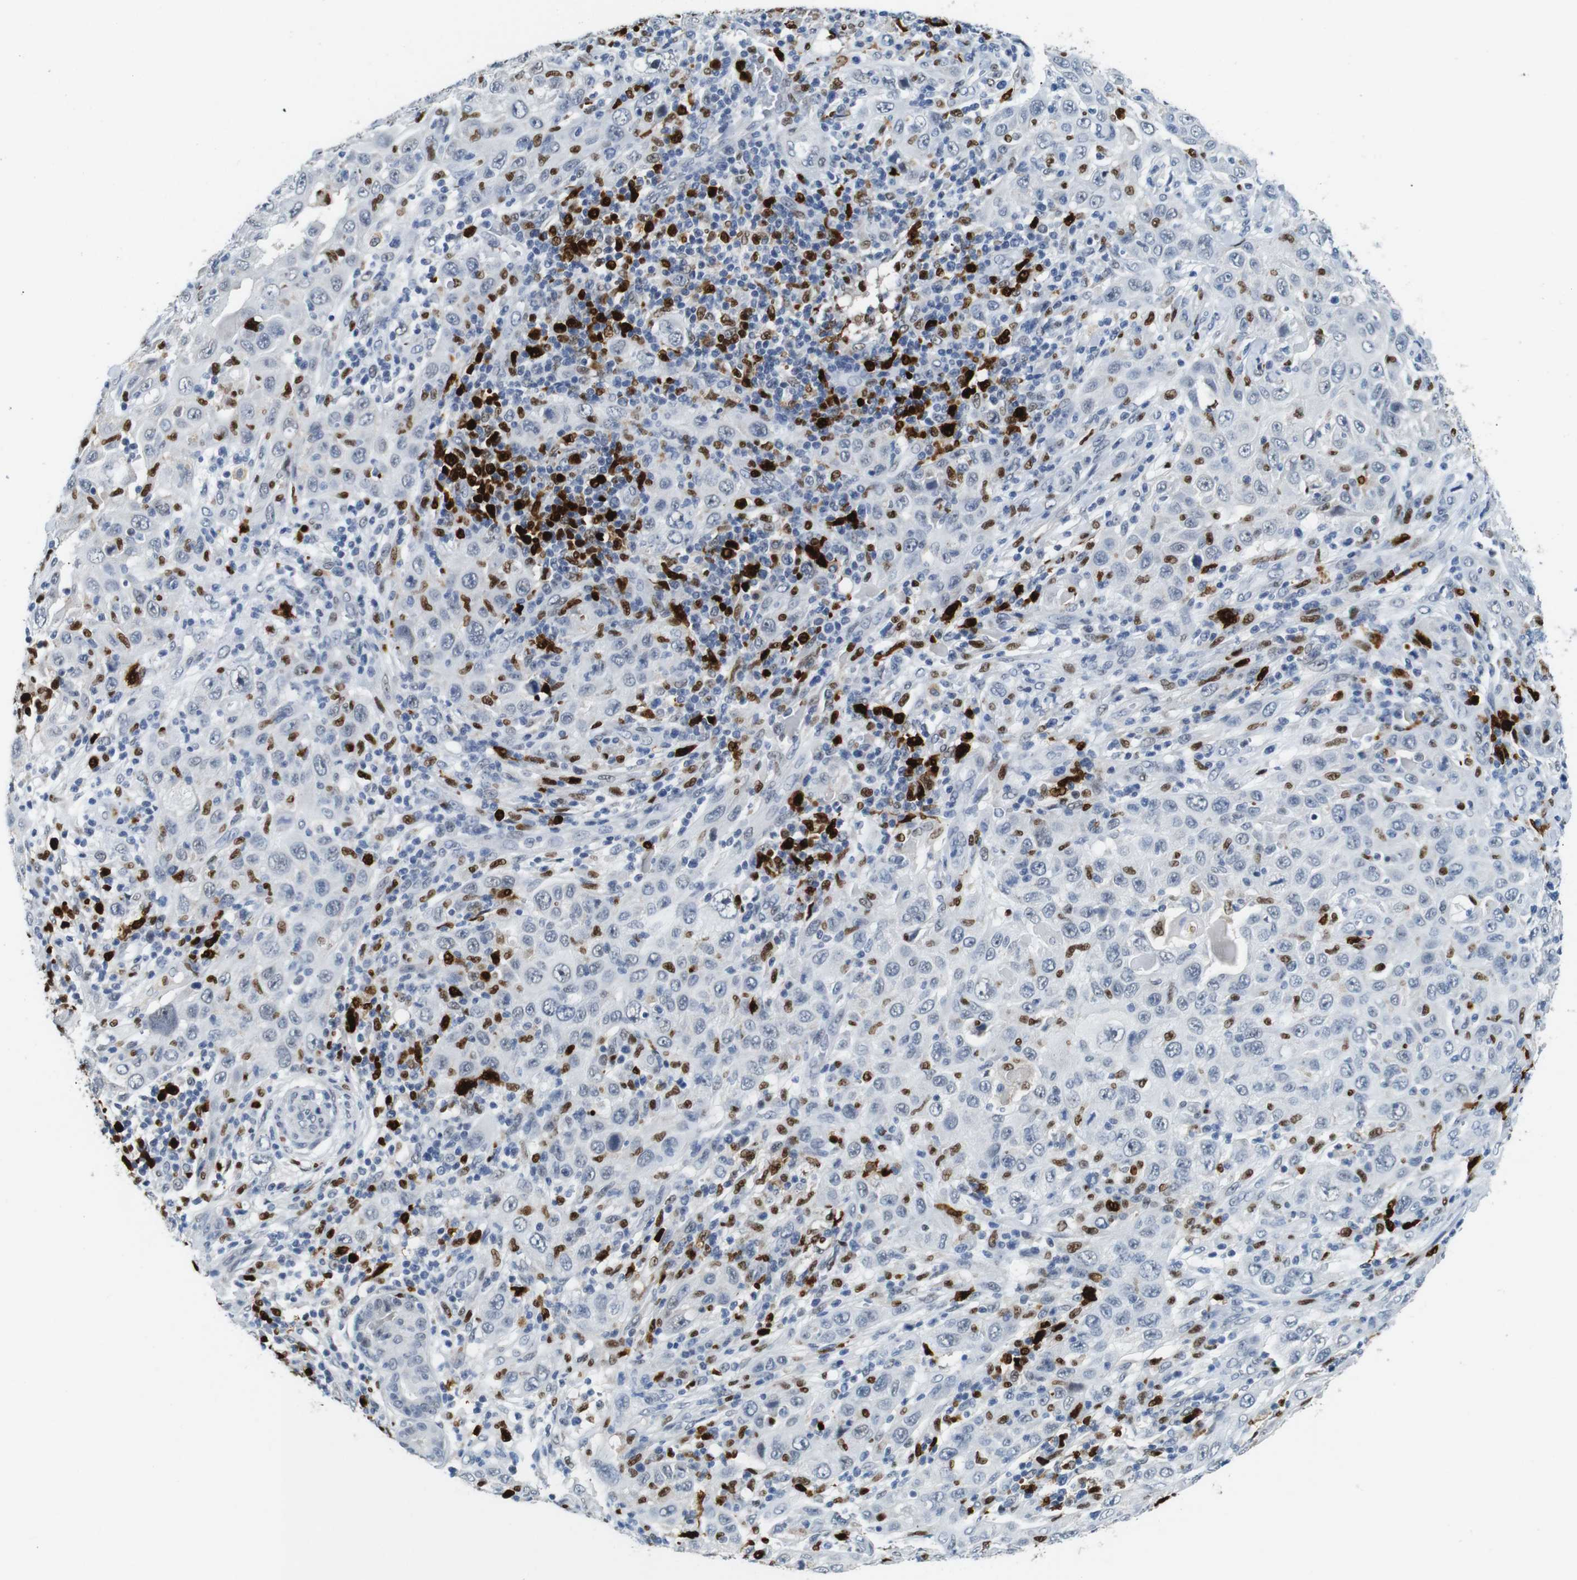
{"staining": {"intensity": "negative", "quantity": "none", "location": "none"}, "tissue": "skin cancer", "cell_type": "Tumor cells", "image_type": "cancer", "snomed": [{"axis": "morphology", "description": "Squamous cell carcinoma, NOS"}, {"axis": "topography", "description": "Skin"}], "caption": "DAB immunohistochemical staining of skin squamous cell carcinoma displays no significant staining in tumor cells.", "gene": "IRF8", "patient": {"sex": "female", "age": 88}}